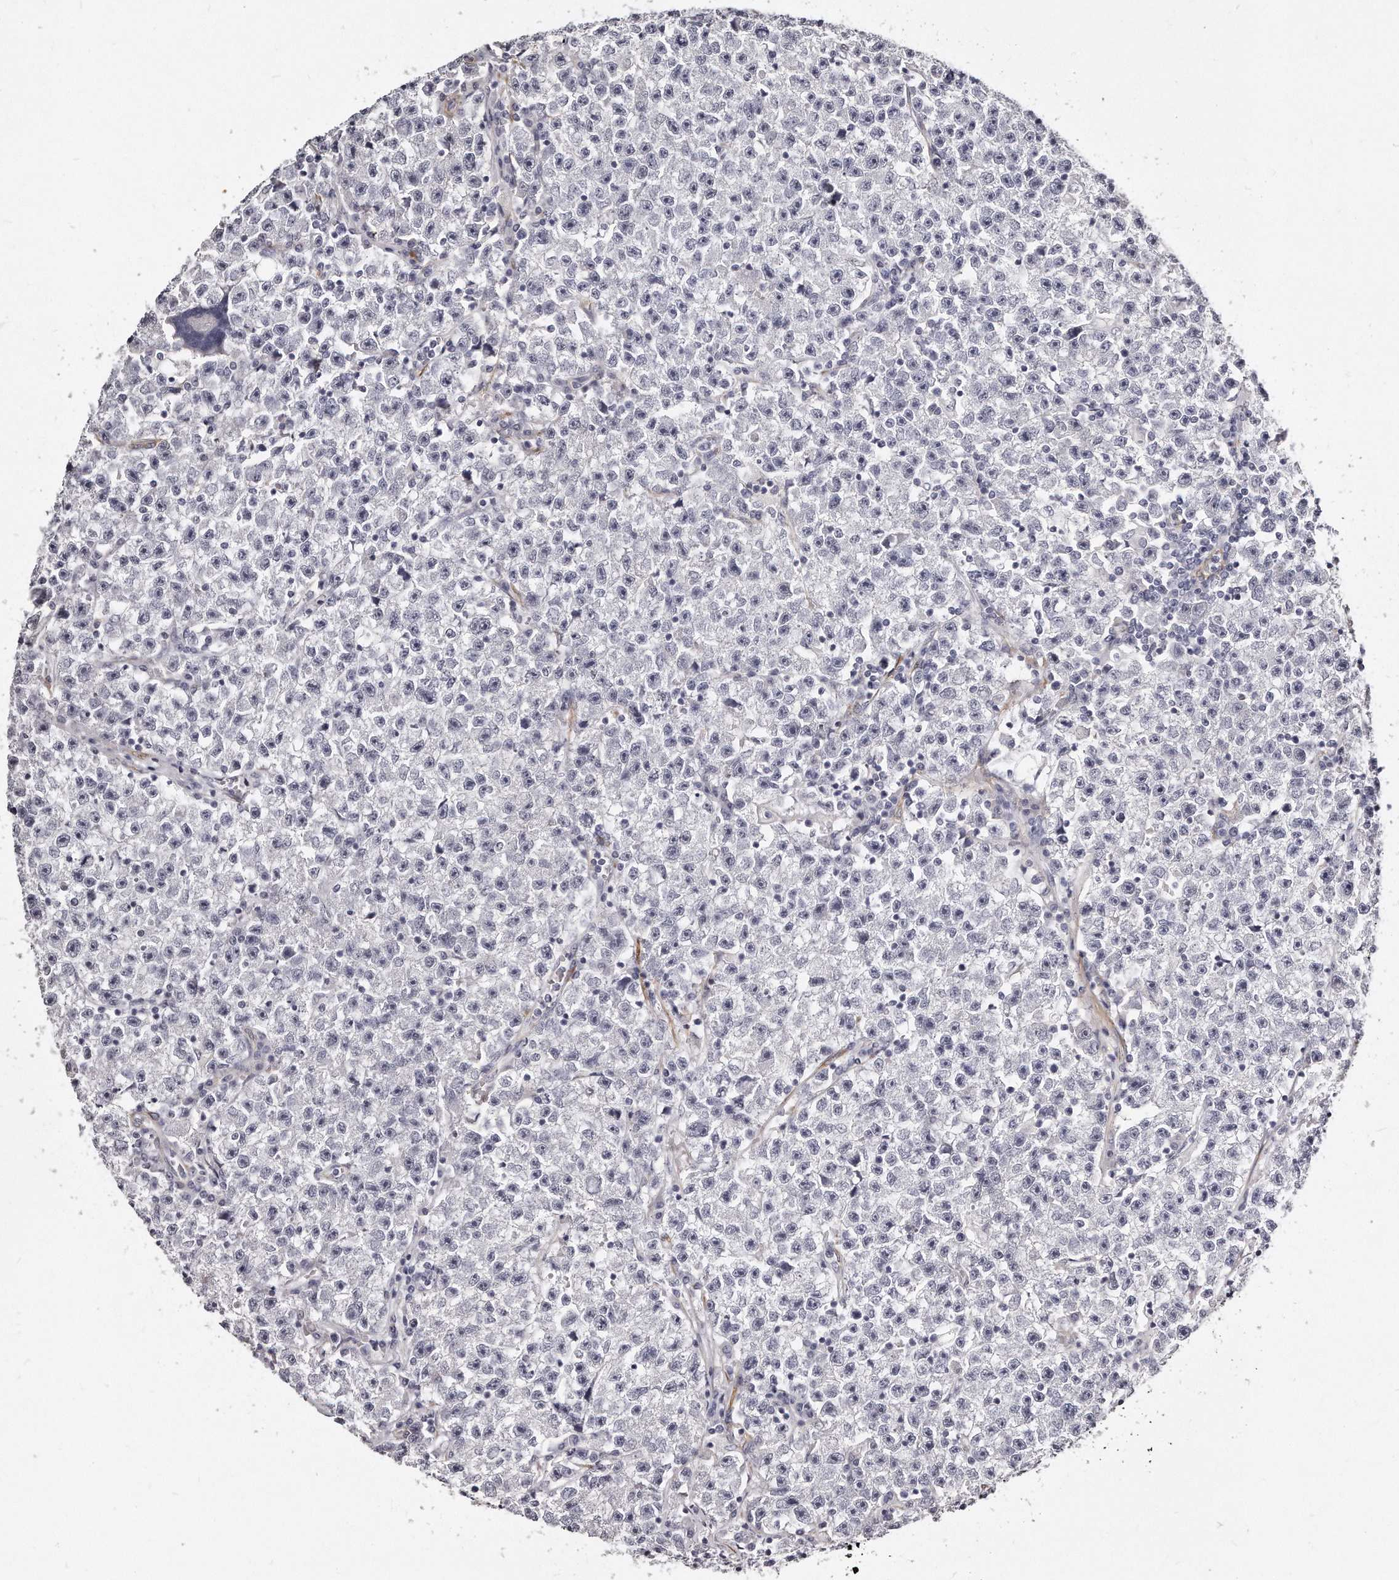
{"staining": {"intensity": "negative", "quantity": "none", "location": "none"}, "tissue": "testis cancer", "cell_type": "Tumor cells", "image_type": "cancer", "snomed": [{"axis": "morphology", "description": "Seminoma, NOS"}, {"axis": "topography", "description": "Testis"}], "caption": "There is no significant positivity in tumor cells of testis cancer (seminoma). Brightfield microscopy of immunohistochemistry stained with DAB (brown) and hematoxylin (blue), captured at high magnification.", "gene": "LMOD1", "patient": {"sex": "male", "age": 22}}